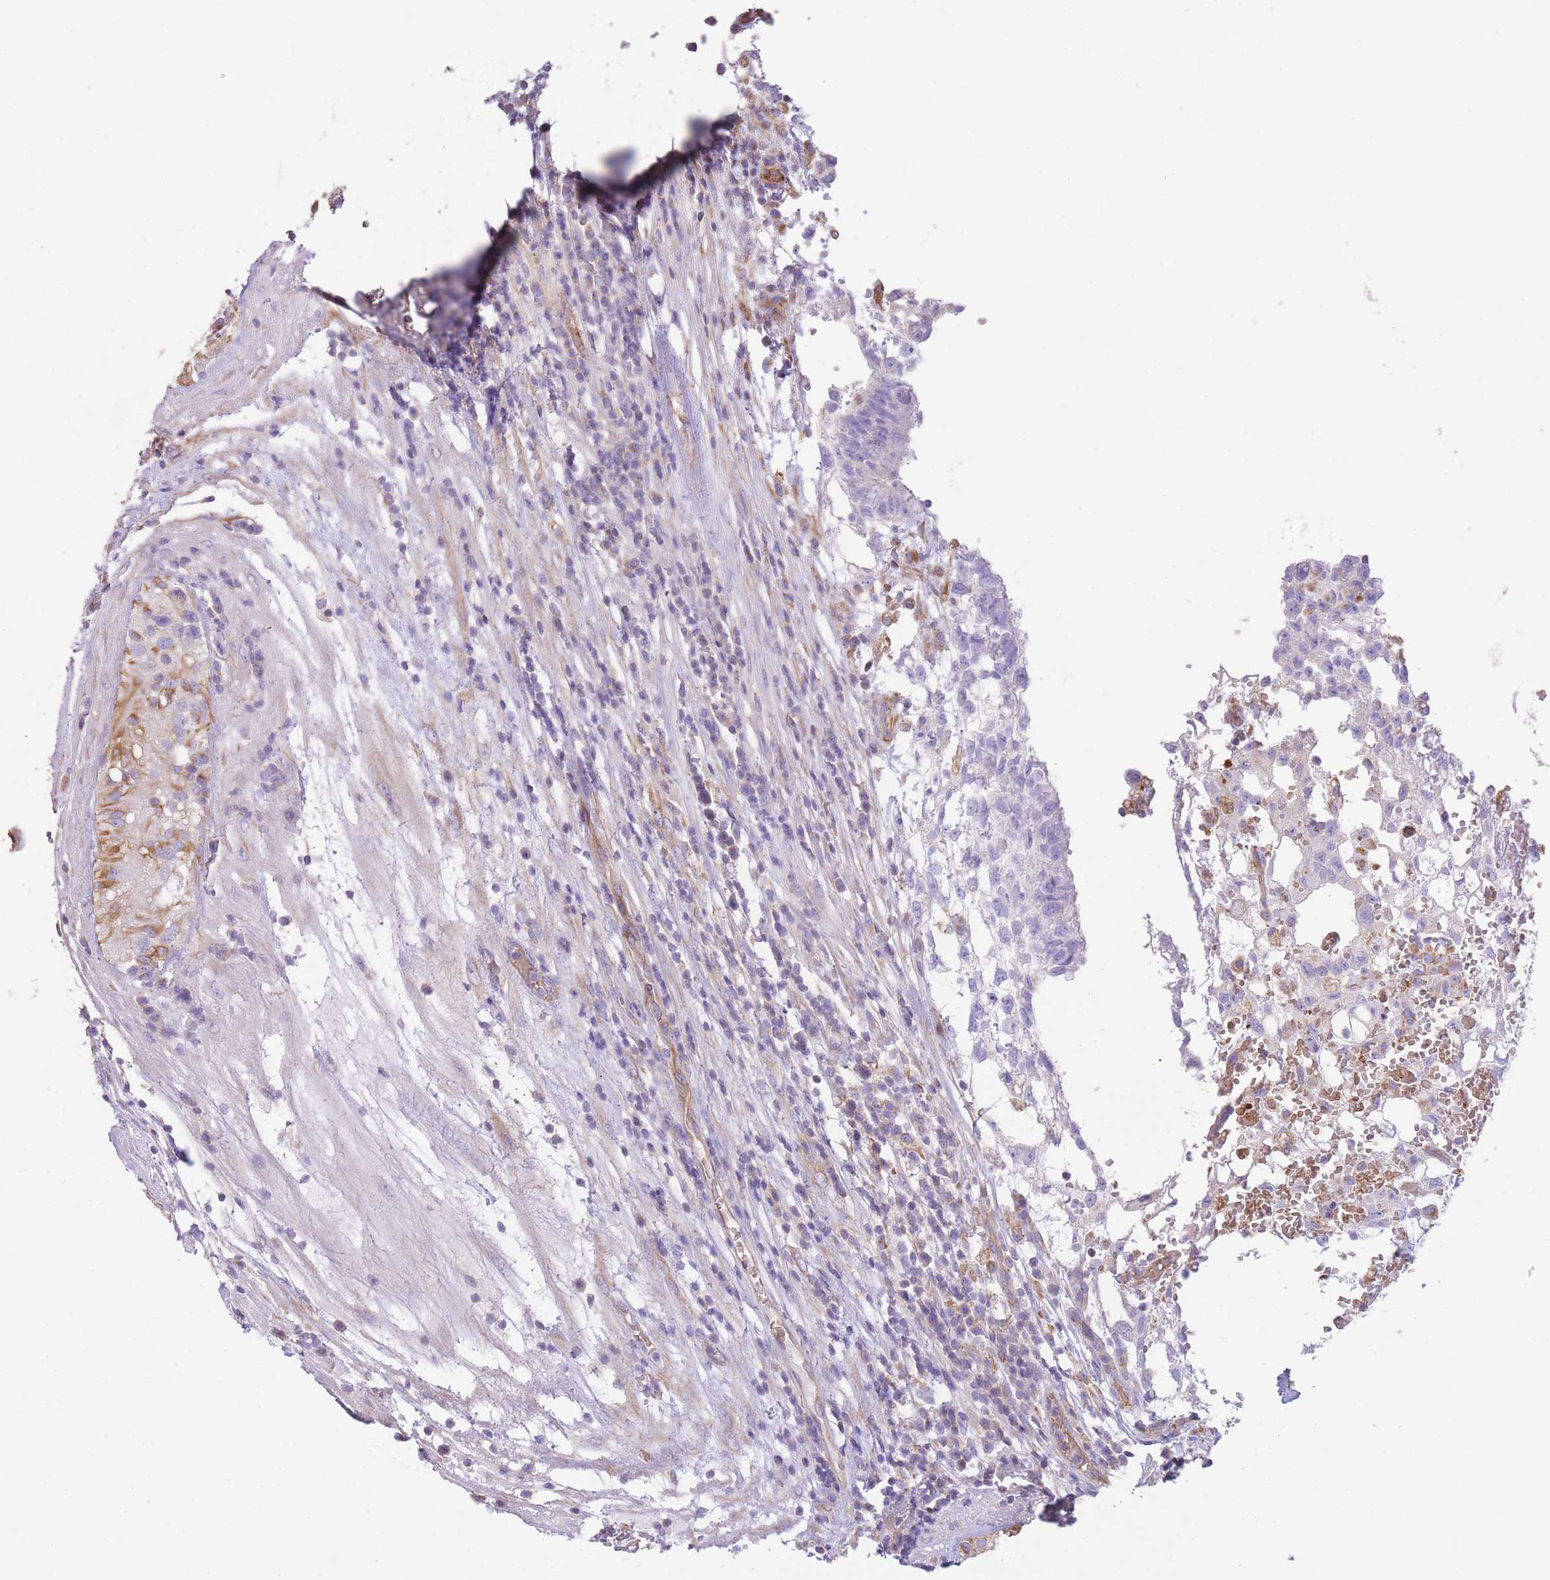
{"staining": {"intensity": "negative", "quantity": "none", "location": "none"}, "tissue": "testis cancer", "cell_type": "Tumor cells", "image_type": "cancer", "snomed": [{"axis": "morphology", "description": "Normal tissue, NOS"}, {"axis": "morphology", "description": "Carcinoma, Embryonal, NOS"}, {"axis": "topography", "description": "Testis"}], "caption": "Embryonal carcinoma (testis) was stained to show a protein in brown. There is no significant staining in tumor cells.", "gene": "ANKRD53", "patient": {"sex": "male", "age": 32}}